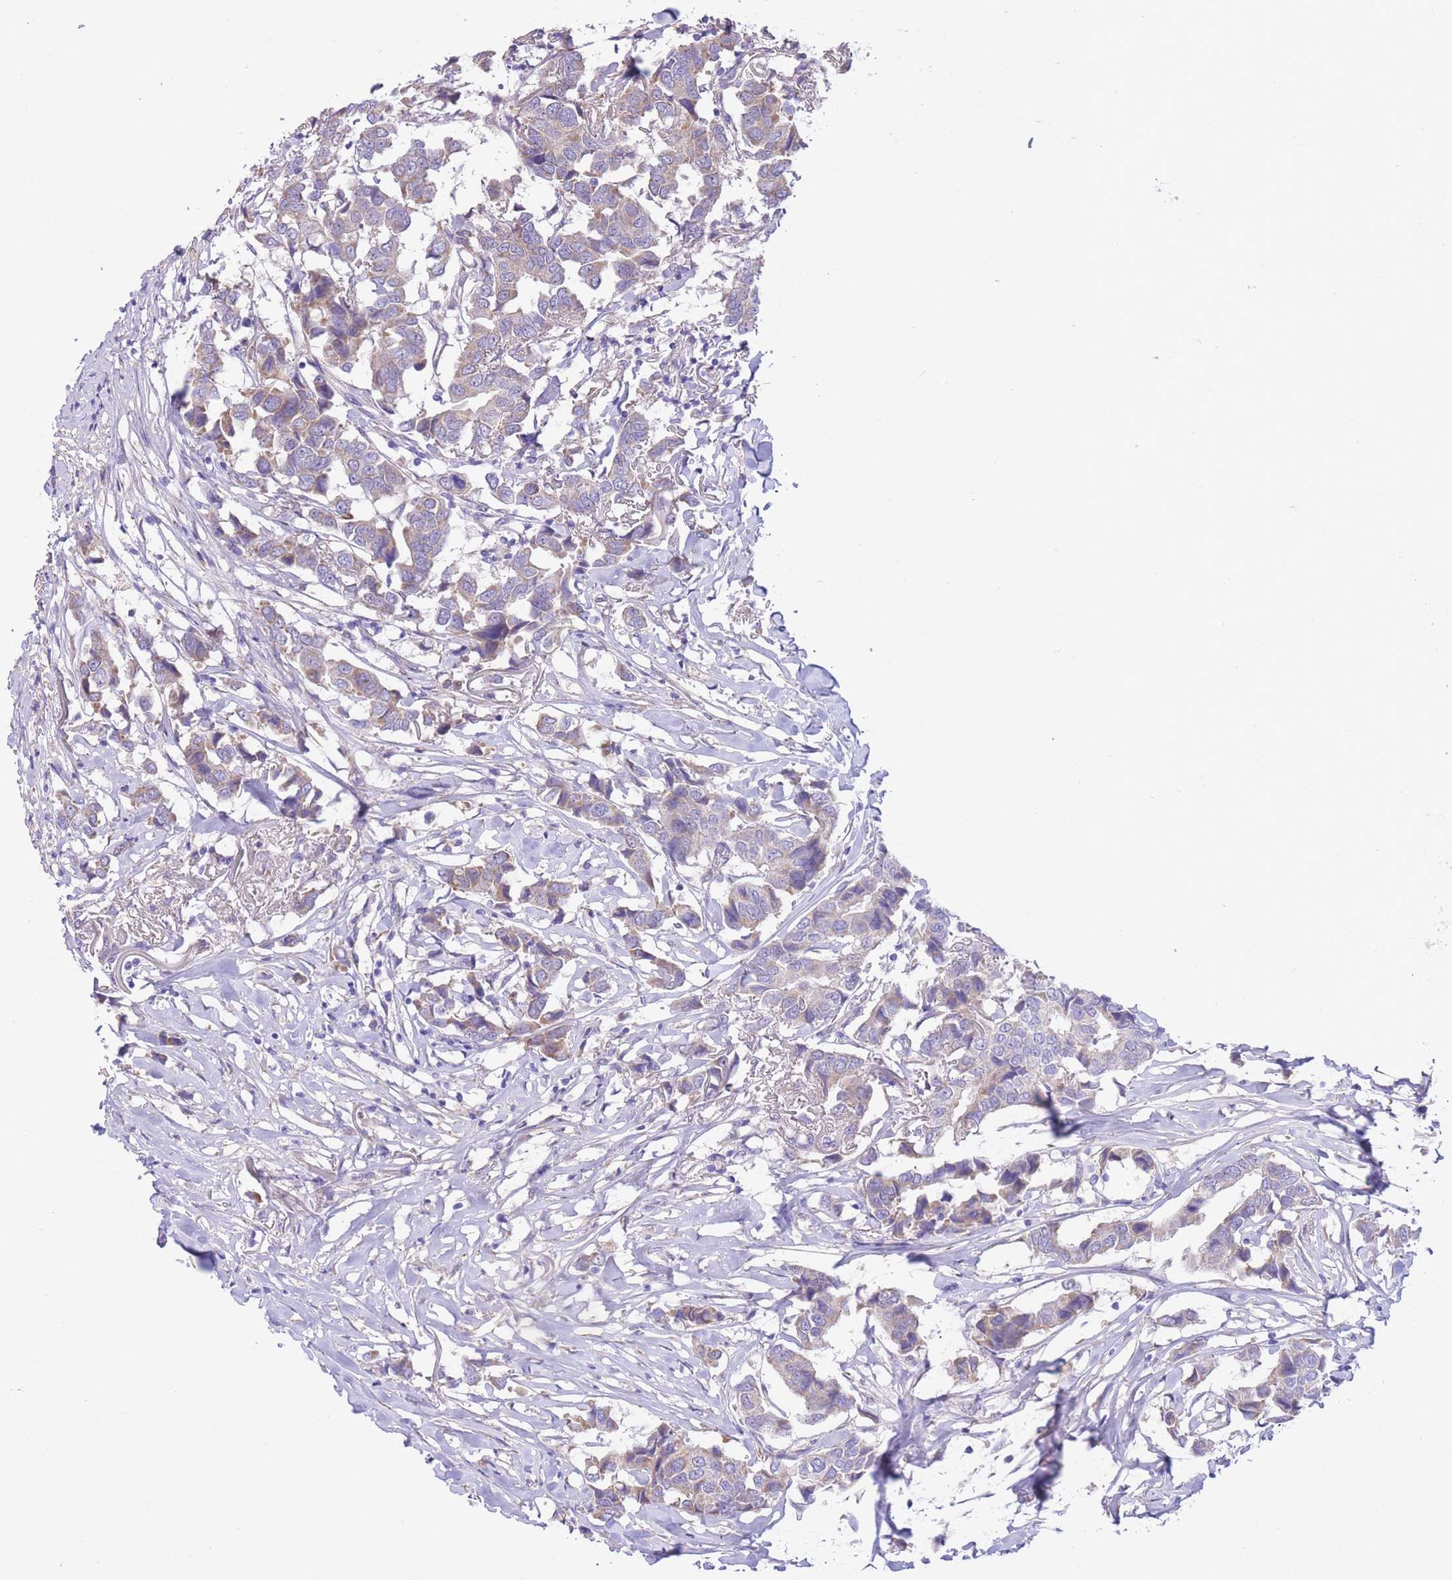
{"staining": {"intensity": "weak", "quantity": "<25%", "location": "cytoplasmic/membranous"}, "tissue": "breast cancer", "cell_type": "Tumor cells", "image_type": "cancer", "snomed": [{"axis": "morphology", "description": "Duct carcinoma"}, {"axis": "topography", "description": "Breast"}], "caption": "Tumor cells show no significant expression in breast cancer.", "gene": "PGM1", "patient": {"sex": "female", "age": 80}}